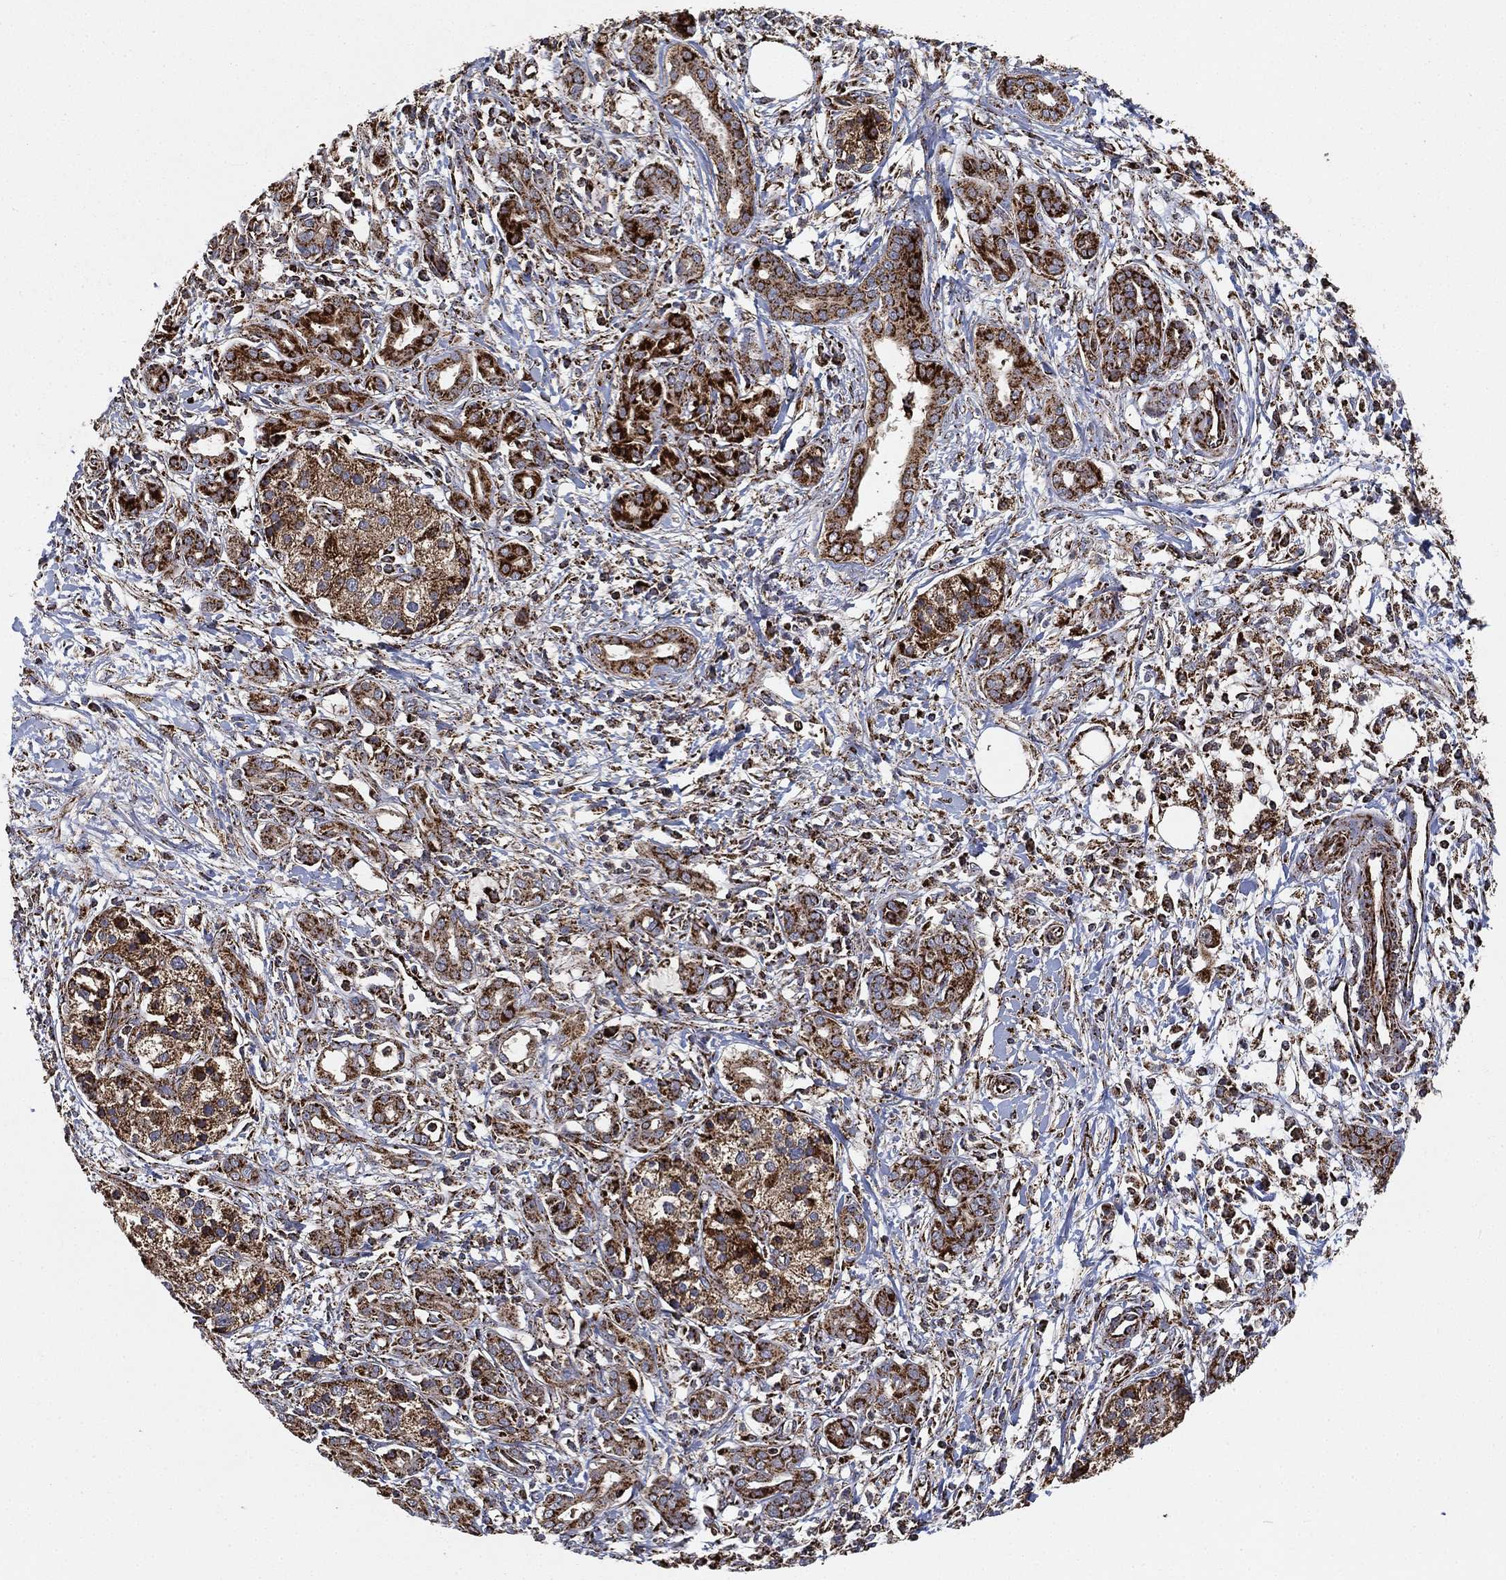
{"staining": {"intensity": "strong", "quantity": ">75%", "location": "cytoplasmic/membranous"}, "tissue": "pancreatic cancer", "cell_type": "Tumor cells", "image_type": "cancer", "snomed": [{"axis": "morphology", "description": "Adenocarcinoma, NOS"}, {"axis": "topography", "description": "Pancreas"}], "caption": "A high amount of strong cytoplasmic/membranous positivity is appreciated in about >75% of tumor cells in pancreatic cancer (adenocarcinoma) tissue.", "gene": "SLC38A7", "patient": {"sex": "male", "age": 72}}